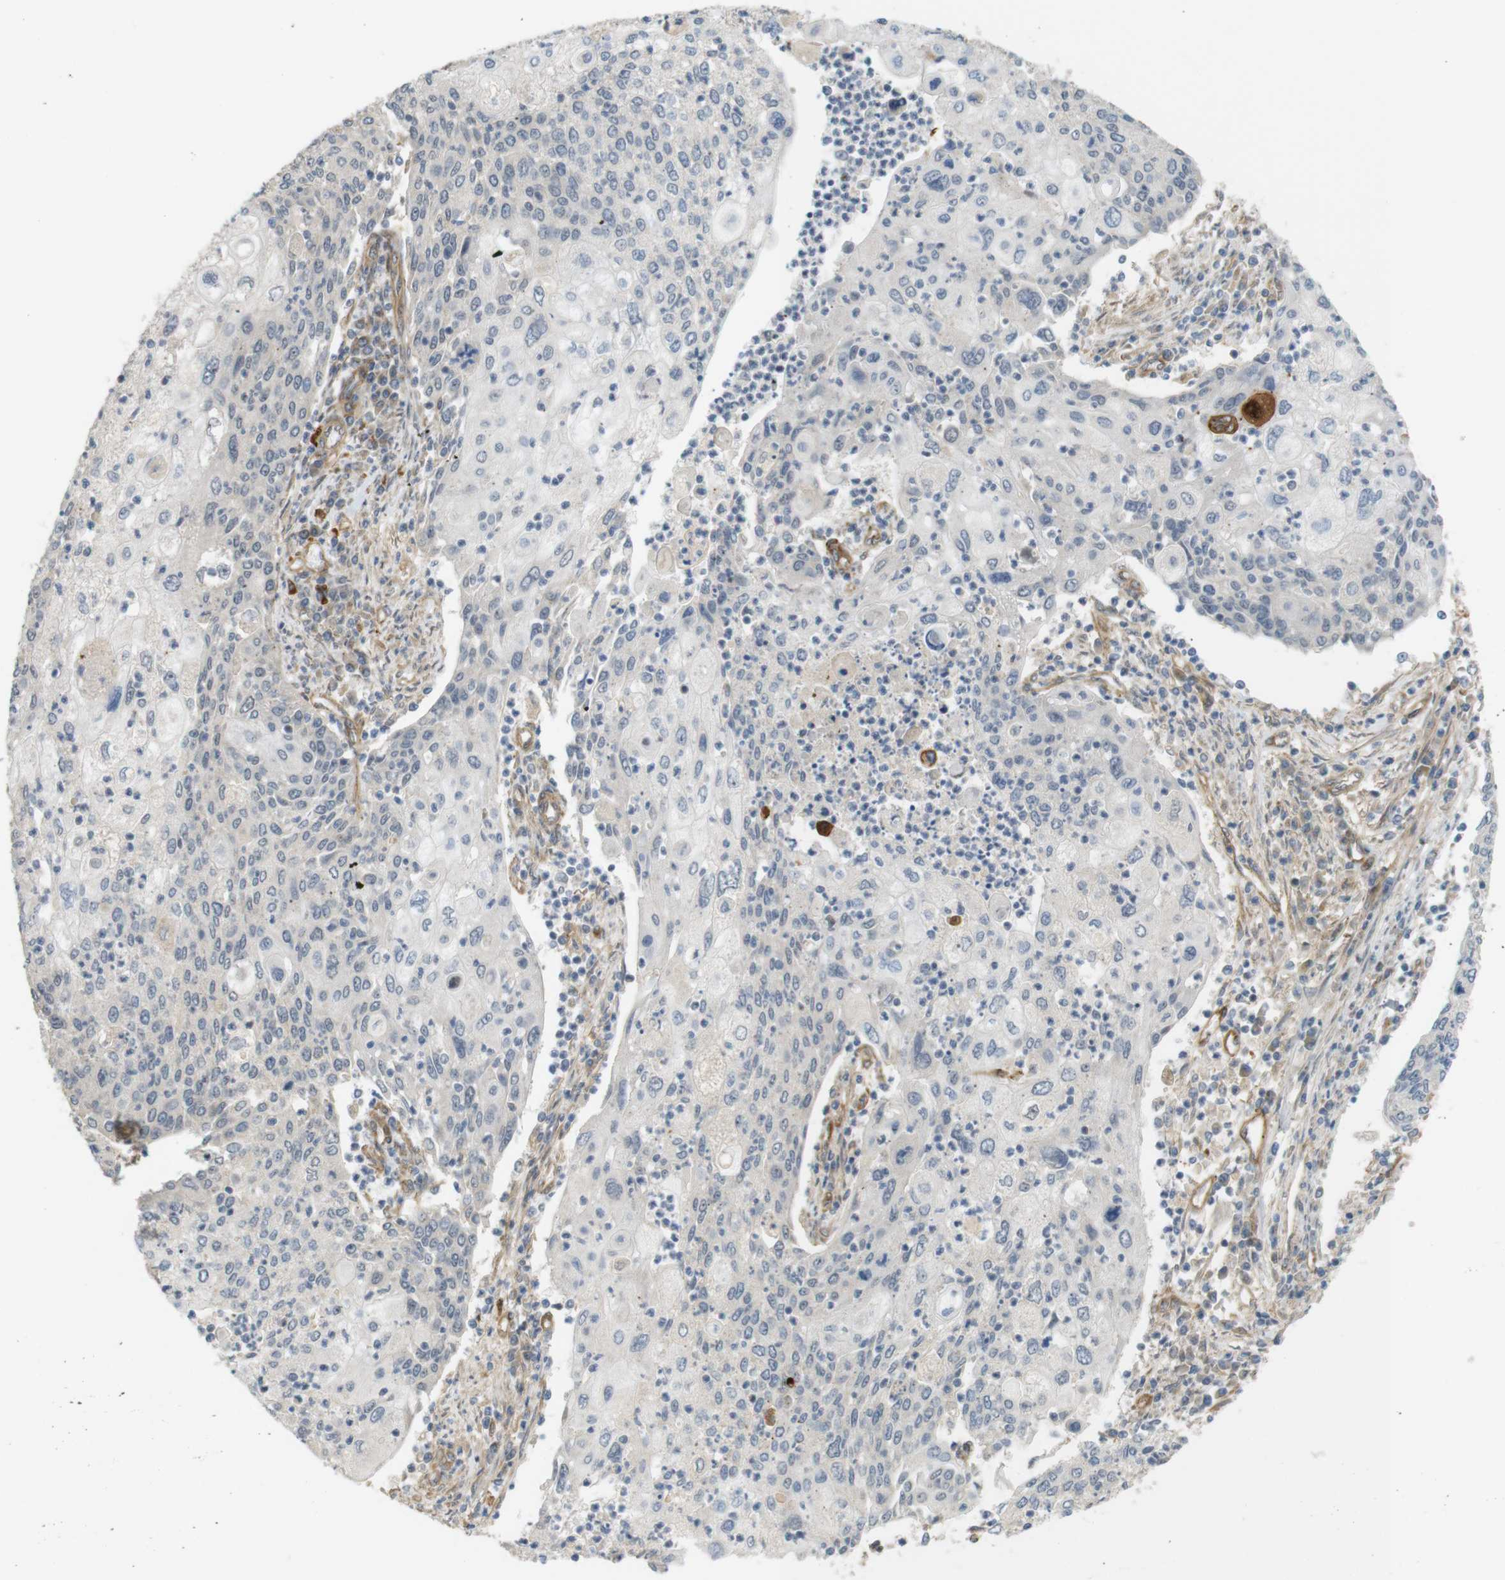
{"staining": {"intensity": "negative", "quantity": "none", "location": "none"}, "tissue": "cervical cancer", "cell_type": "Tumor cells", "image_type": "cancer", "snomed": [{"axis": "morphology", "description": "Squamous cell carcinoma, NOS"}, {"axis": "topography", "description": "Cervix"}], "caption": "This histopathology image is of cervical squamous cell carcinoma stained with immunohistochemistry to label a protein in brown with the nuclei are counter-stained blue. There is no positivity in tumor cells.", "gene": "TSPAN9", "patient": {"sex": "female", "age": 40}}